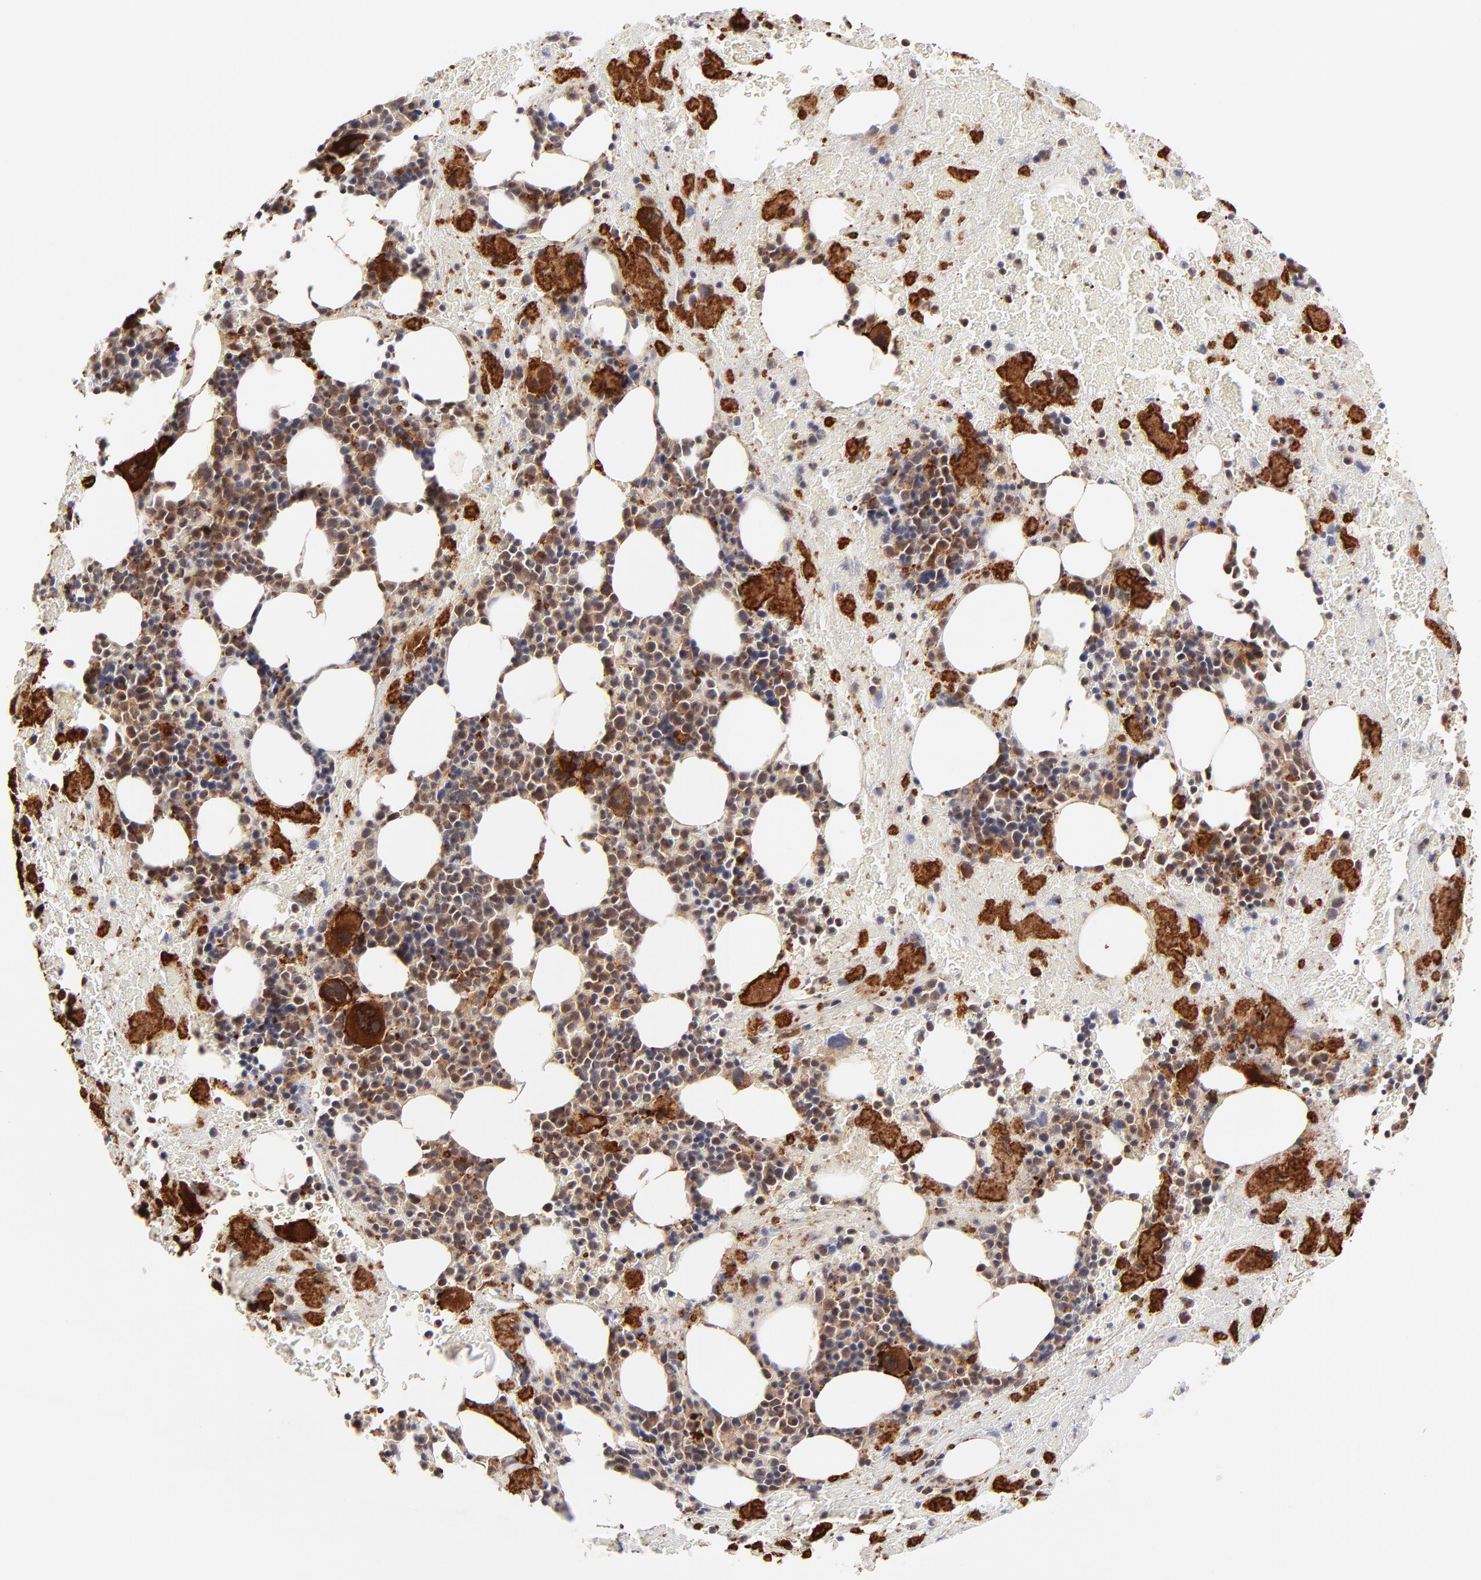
{"staining": {"intensity": "moderate", "quantity": "25%-75%", "location": "cytoplasmic/membranous"}, "tissue": "bone marrow", "cell_type": "Hematopoietic cells", "image_type": "normal", "snomed": [{"axis": "morphology", "description": "Normal tissue, NOS"}, {"axis": "topography", "description": "Bone marrow"}], "caption": "The image shows staining of unremarkable bone marrow, revealing moderate cytoplasmic/membranous protein staining (brown color) within hematopoietic cells.", "gene": "MAP2K7", "patient": {"sex": "male", "age": 76}}